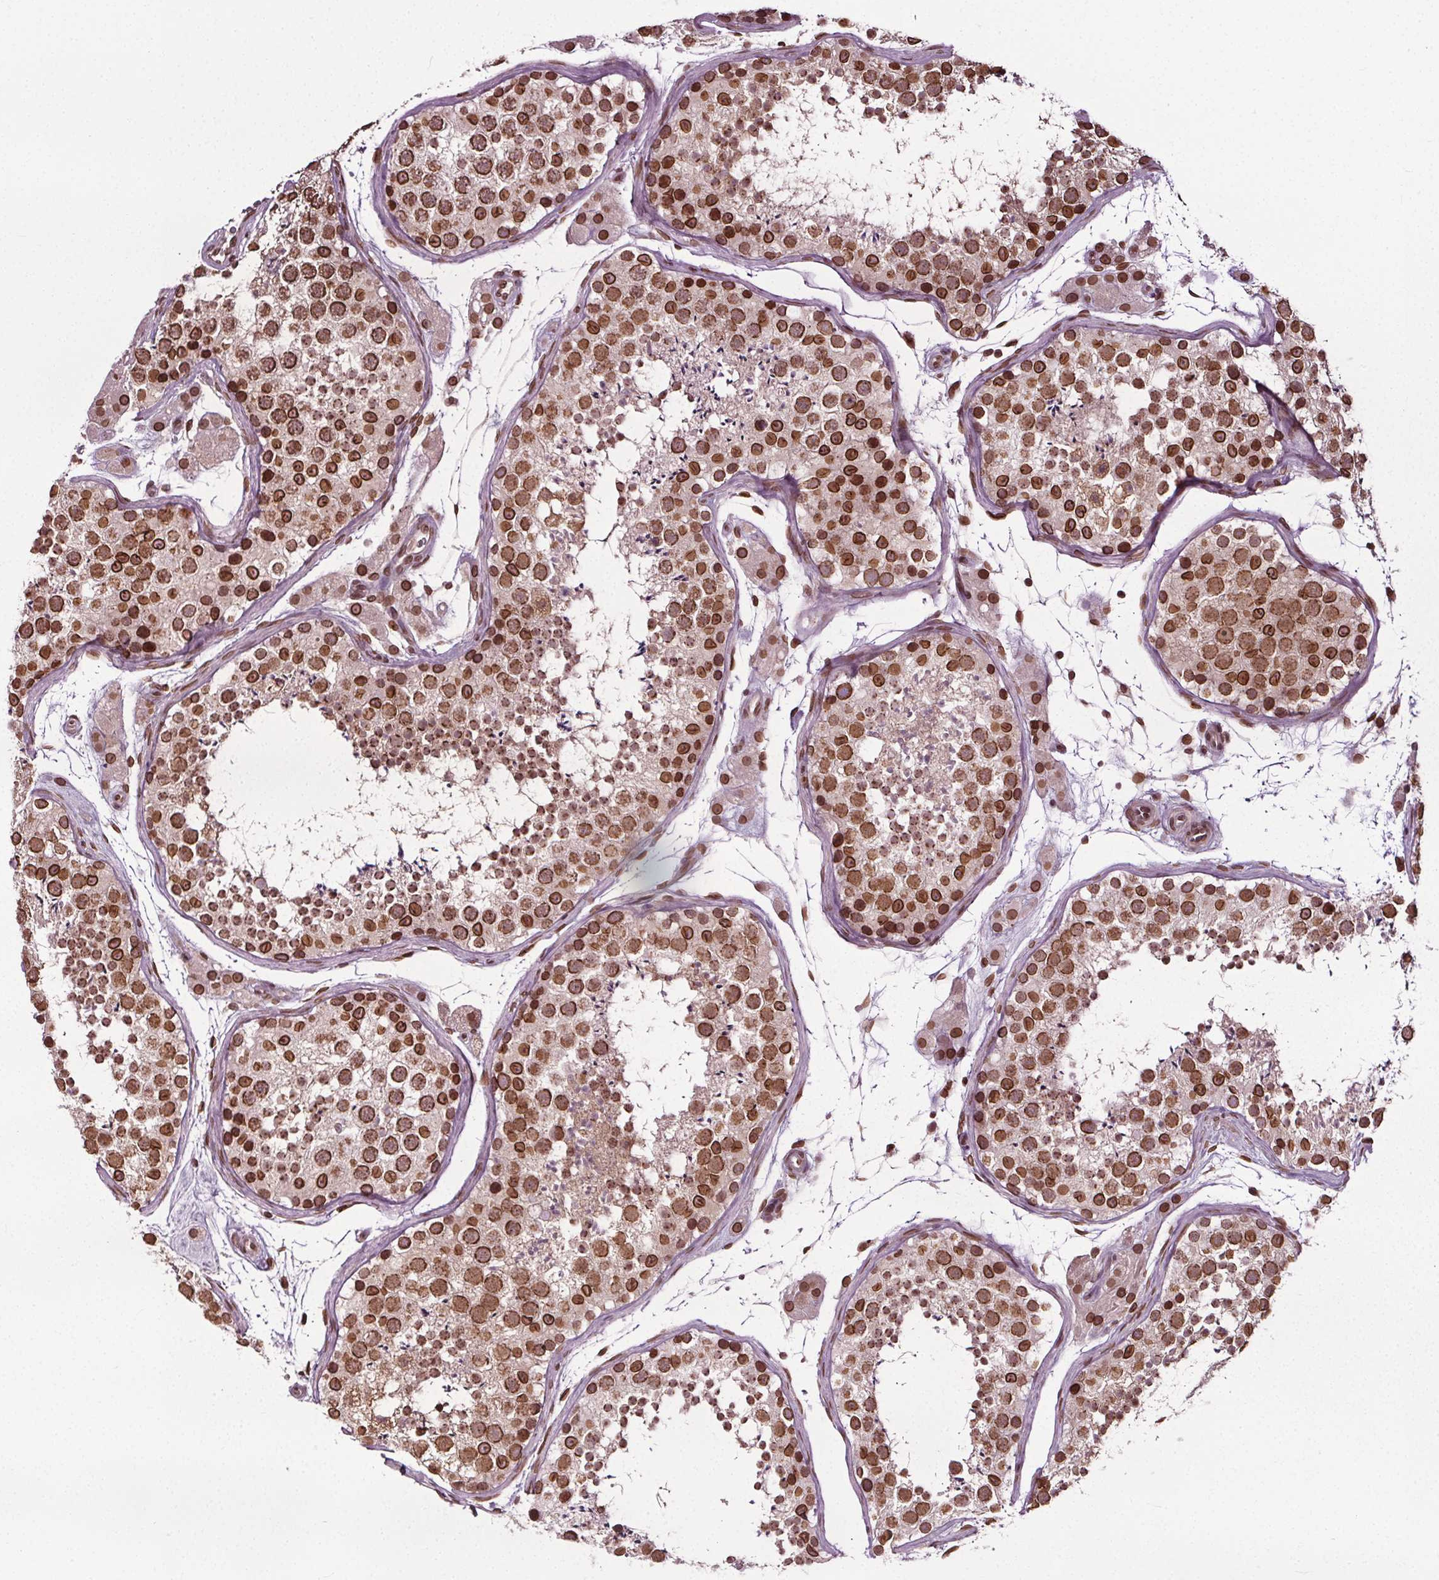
{"staining": {"intensity": "moderate", "quantity": ">75%", "location": "cytoplasmic/membranous,nuclear"}, "tissue": "testis", "cell_type": "Cells in seminiferous ducts", "image_type": "normal", "snomed": [{"axis": "morphology", "description": "Normal tissue, NOS"}, {"axis": "topography", "description": "Testis"}], "caption": "The photomicrograph exhibits immunohistochemical staining of unremarkable testis. There is moderate cytoplasmic/membranous,nuclear expression is seen in approximately >75% of cells in seminiferous ducts.", "gene": "TTC39C", "patient": {"sex": "male", "age": 41}}